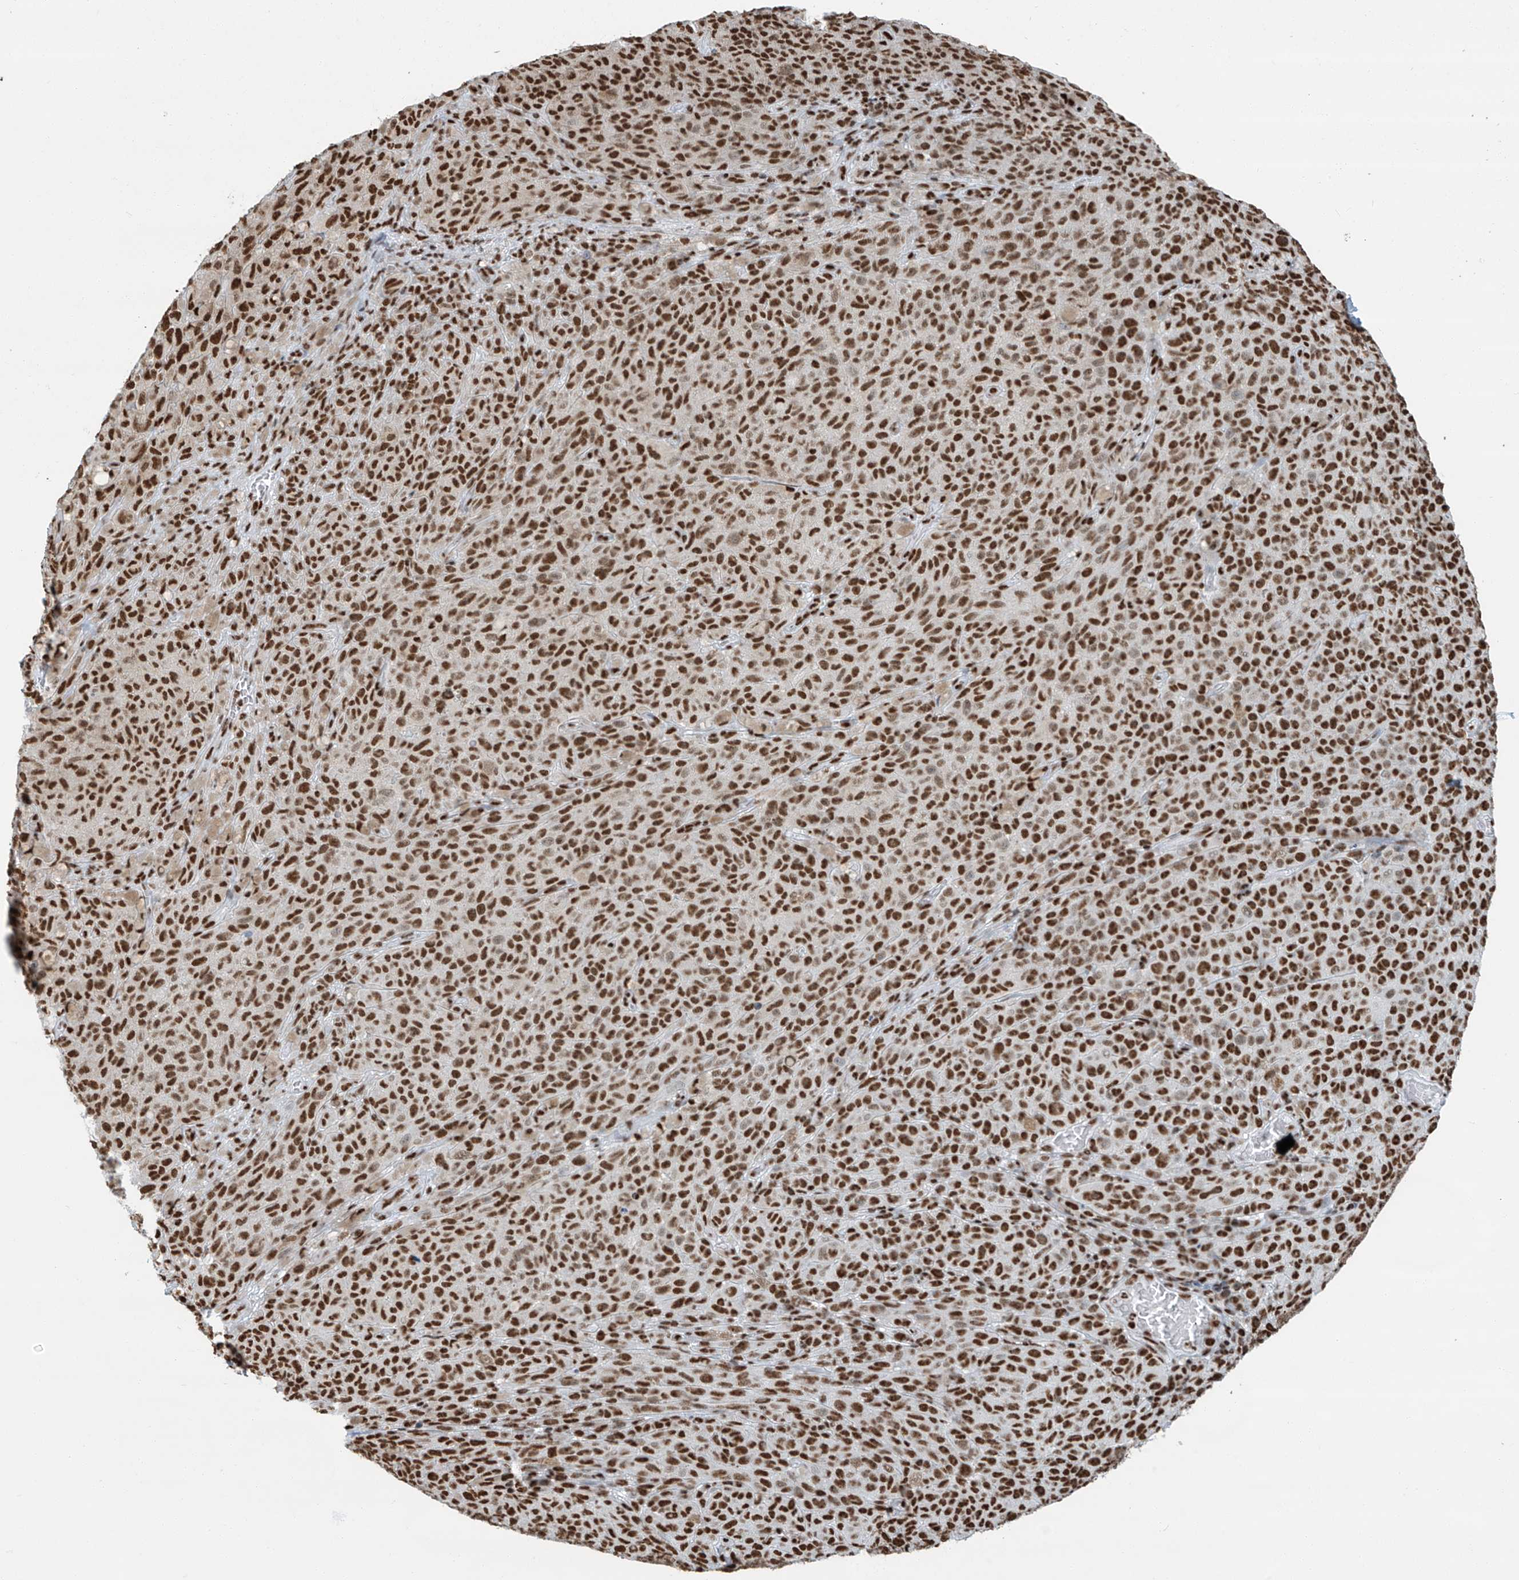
{"staining": {"intensity": "moderate", "quantity": ">75%", "location": "nuclear"}, "tissue": "melanoma", "cell_type": "Tumor cells", "image_type": "cancer", "snomed": [{"axis": "morphology", "description": "Malignant melanoma, NOS"}, {"axis": "topography", "description": "Skin"}], "caption": "This histopathology image shows immunohistochemistry (IHC) staining of human melanoma, with medium moderate nuclear expression in about >75% of tumor cells.", "gene": "SARNP", "patient": {"sex": "female", "age": 82}}